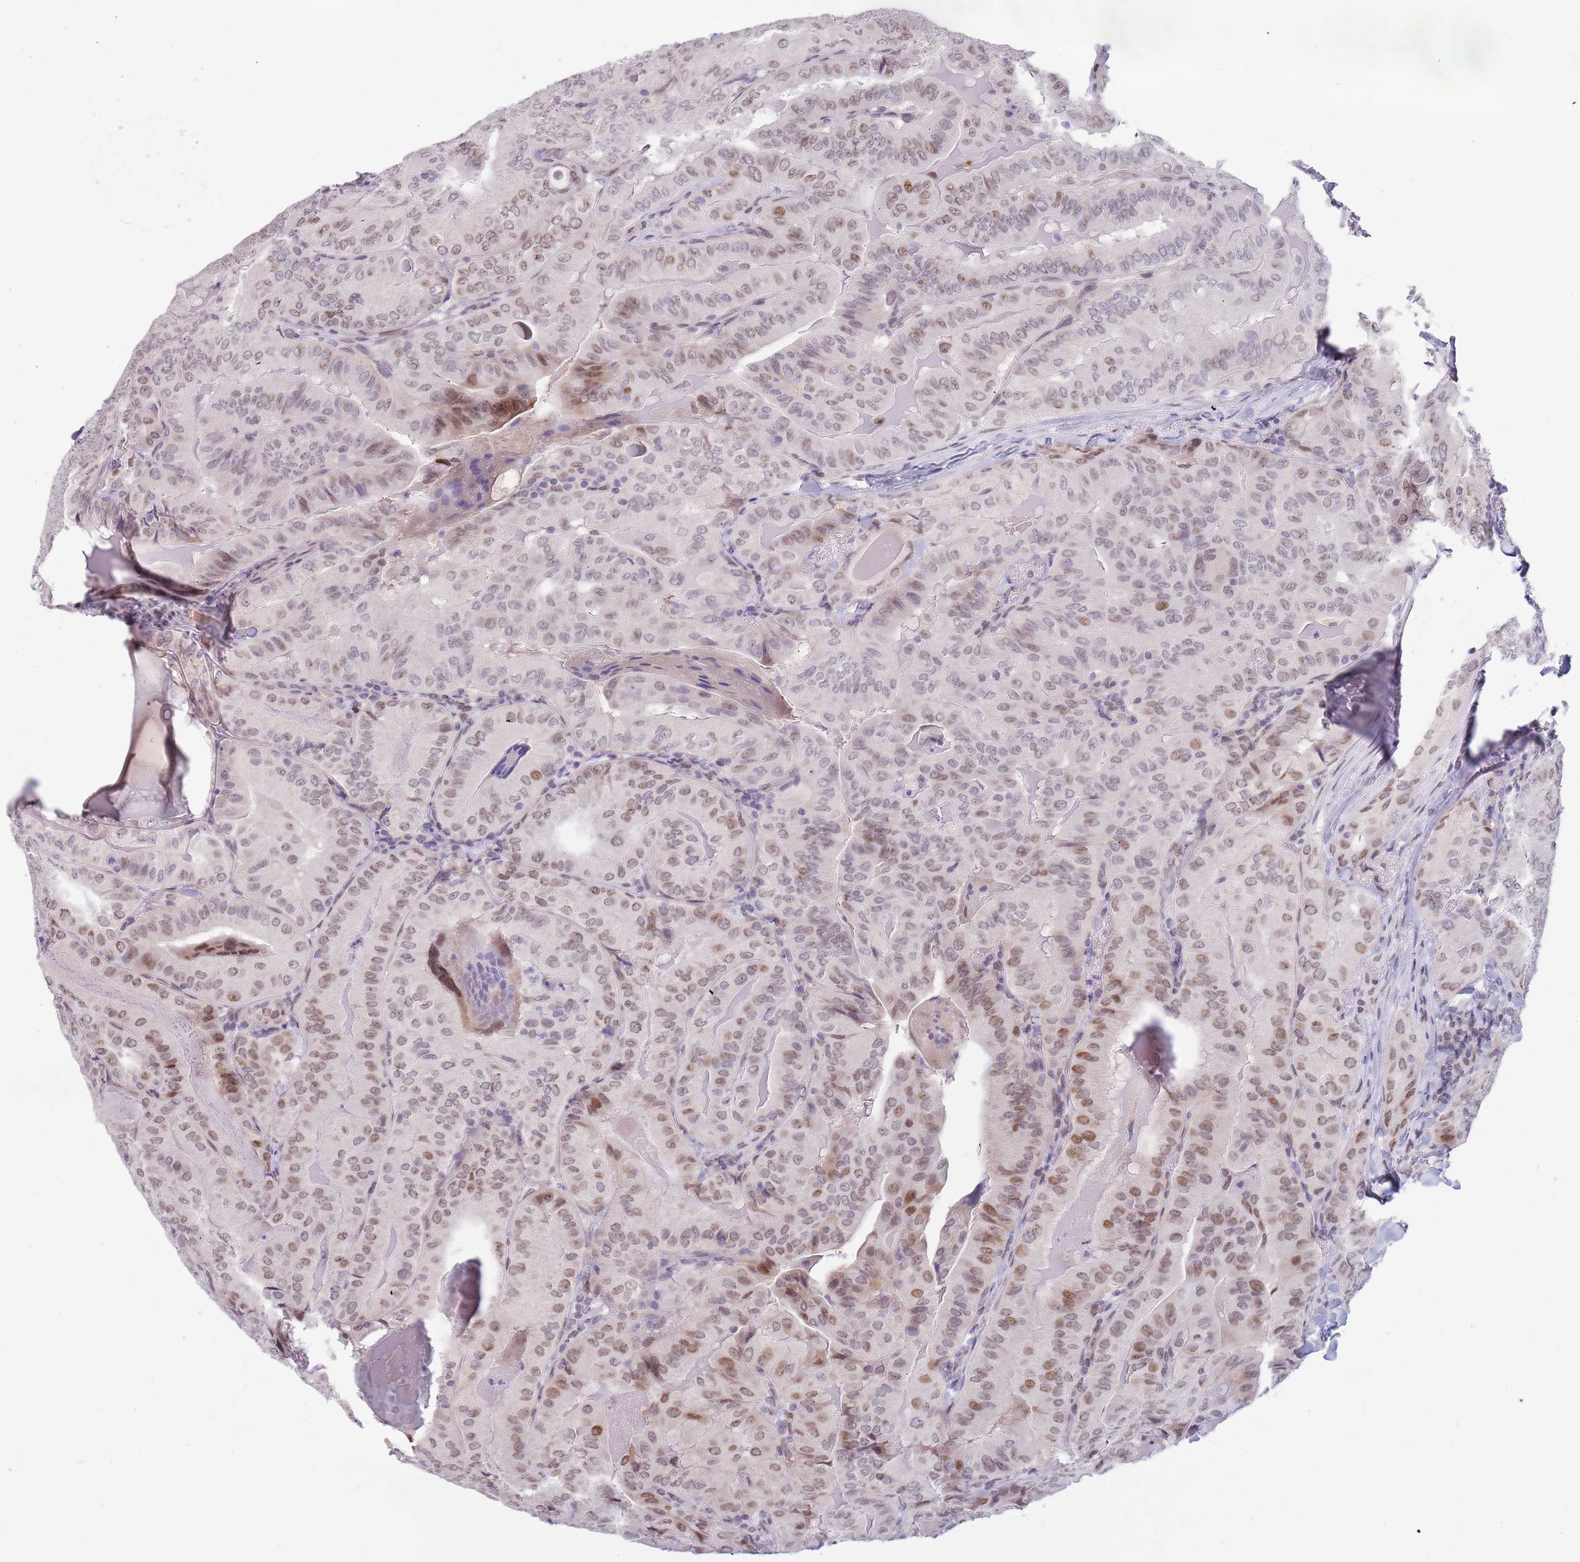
{"staining": {"intensity": "weak", "quantity": "25%-75%", "location": "nuclear"}, "tissue": "thyroid cancer", "cell_type": "Tumor cells", "image_type": "cancer", "snomed": [{"axis": "morphology", "description": "Papillary adenocarcinoma, NOS"}, {"axis": "topography", "description": "Thyroid gland"}], "caption": "Brown immunohistochemical staining in human papillary adenocarcinoma (thyroid) displays weak nuclear staining in approximately 25%-75% of tumor cells.", "gene": "KLHDC2", "patient": {"sex": "female", "age": 68}}